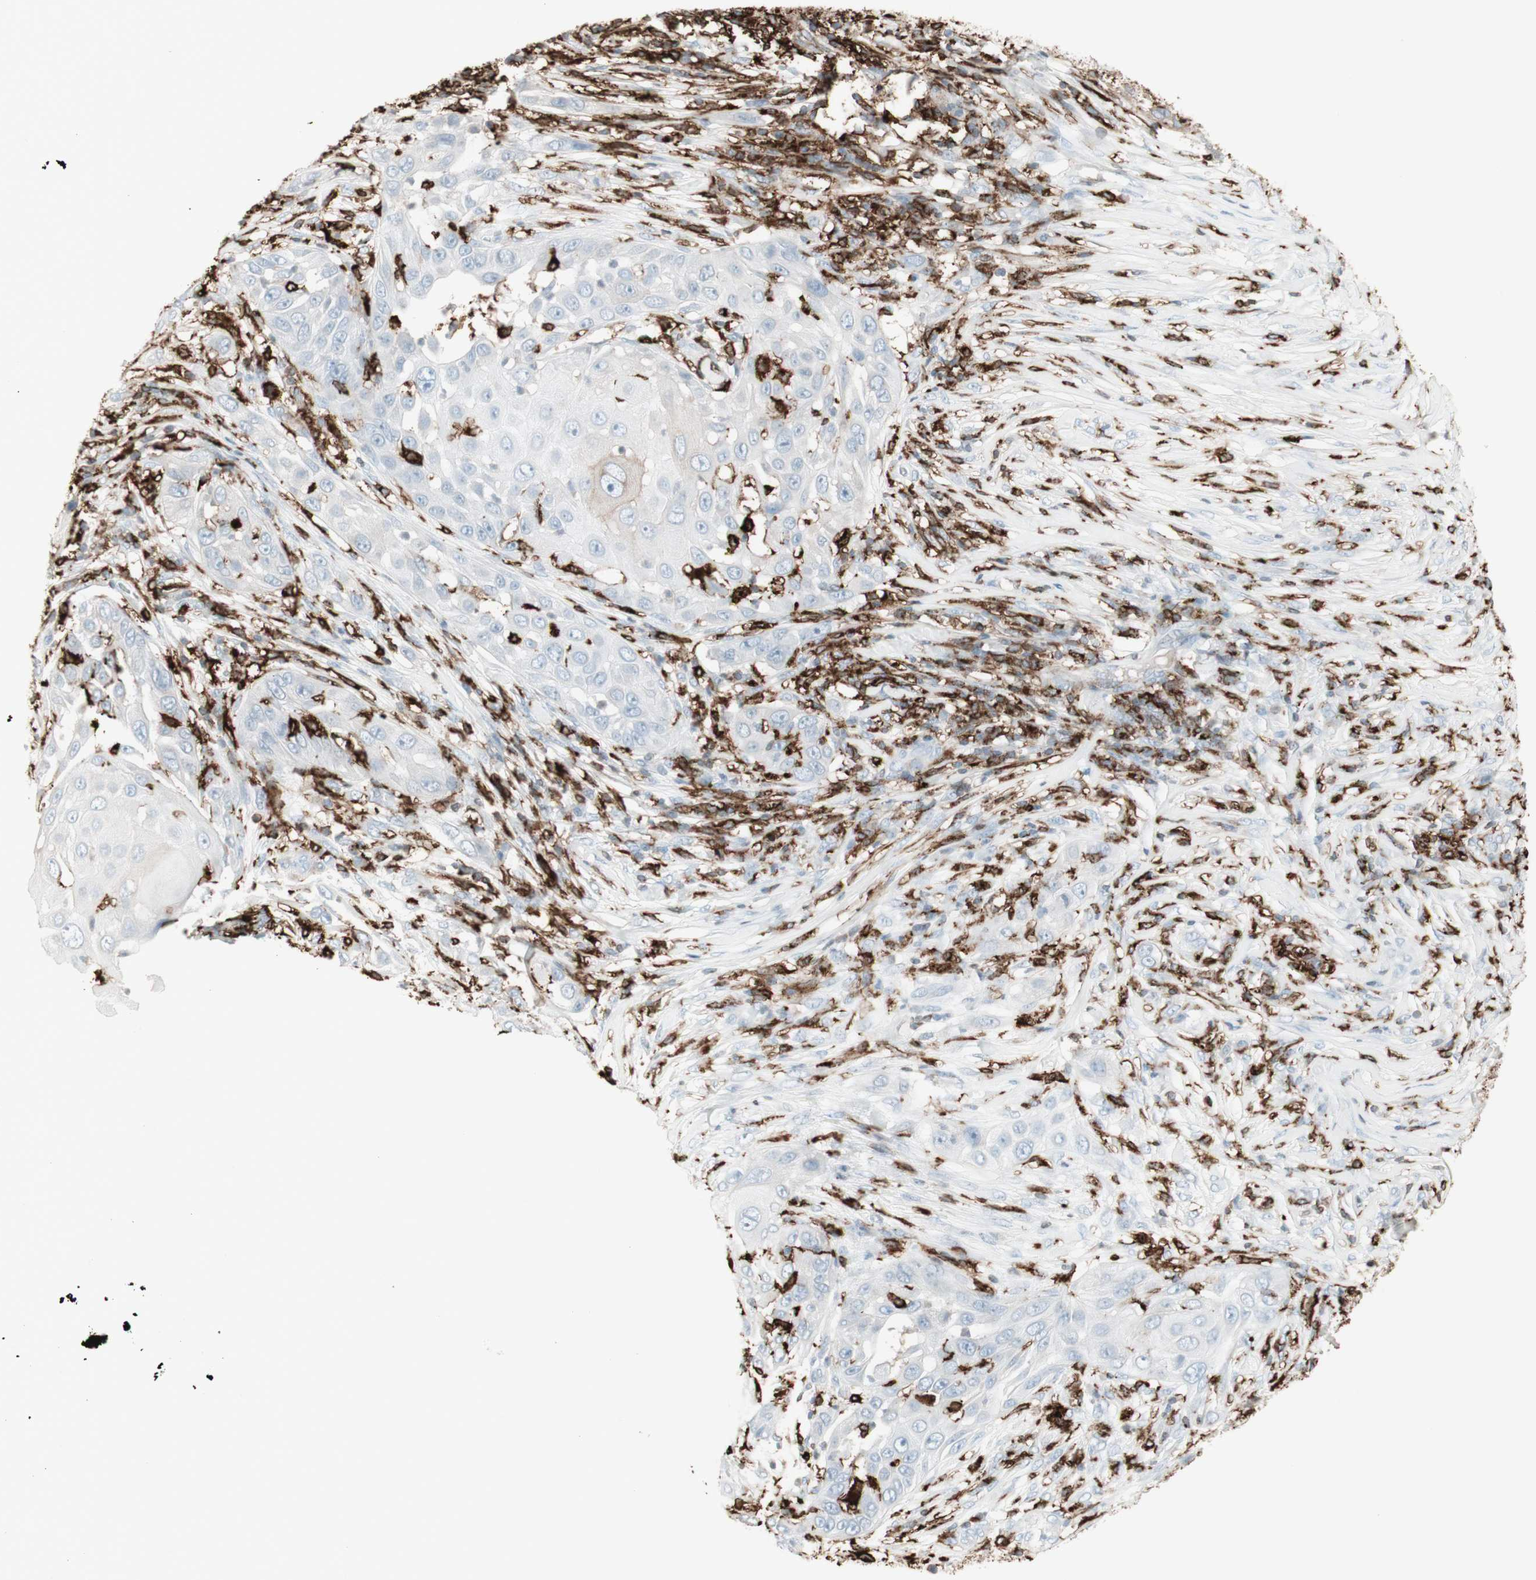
{"staining": {"intensity": "weak", "quantity": "25%-75%", "location": "cytoplasmic/membranous"}, "tissue": "skin cancer", "cell_type": "Tumor cells", "image_type": "cancer", "snomed": [{"axis": "morphology", "description": "Squamous cell carcinoma, NOS"}, {"axis": "topography", "description": "Skin"}], "caption": "Protein positivity by immunohistochemistry (IHC) exhibits weak cytoplasmic/membranous expression in about 25%-75% of tumor cells in skin cancer. Using DAB (3,3'-diaminobenzidine) (brown) and hematoxylin (blue) stains, captured at high magnification using brightfield microscopy.", "gene": "HLA-DPB1", "patient": {"sex": "female", "age": 44}}